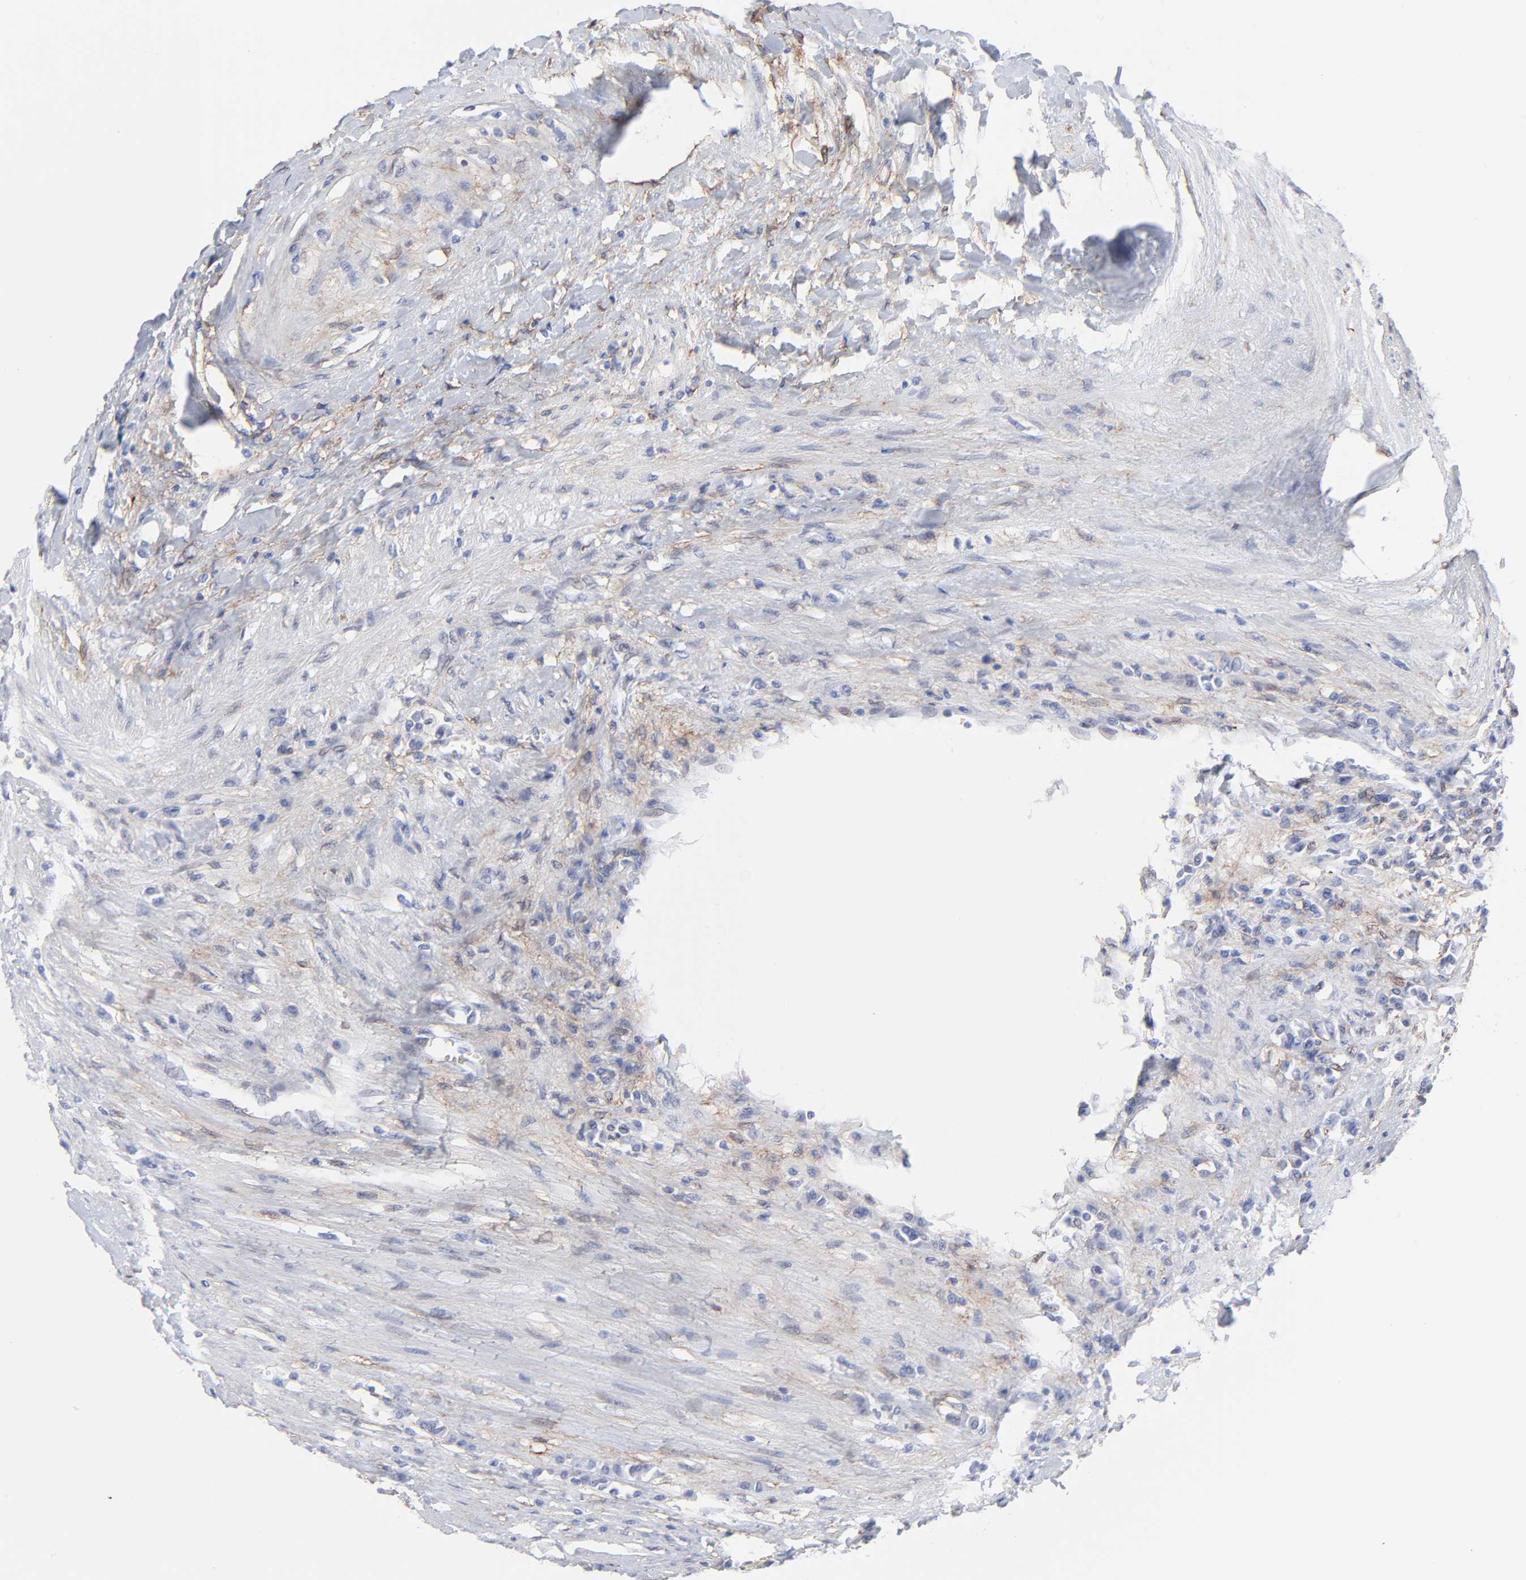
{"staining": {"intensity": "negative", "quantity": "none", "location": "none"}, "tissue": "renal cancer", "cell_type": "Tumor cells", "image_type": "cancer", "snomed": [{"axis": "morphology", "description": "Normal tissue, NOS"}, {"axis": "morphology", "description": "Adenocarcinoma, NOS"}, {"axis": "topography", "description": "Kidney"}], "caption": "Immunohistochemistry of human renal adenocarcinoma demonstrates no staining in tumor cells.", "gene": "PDGFRB", "patient": {"sex": "male", "age": 71}}